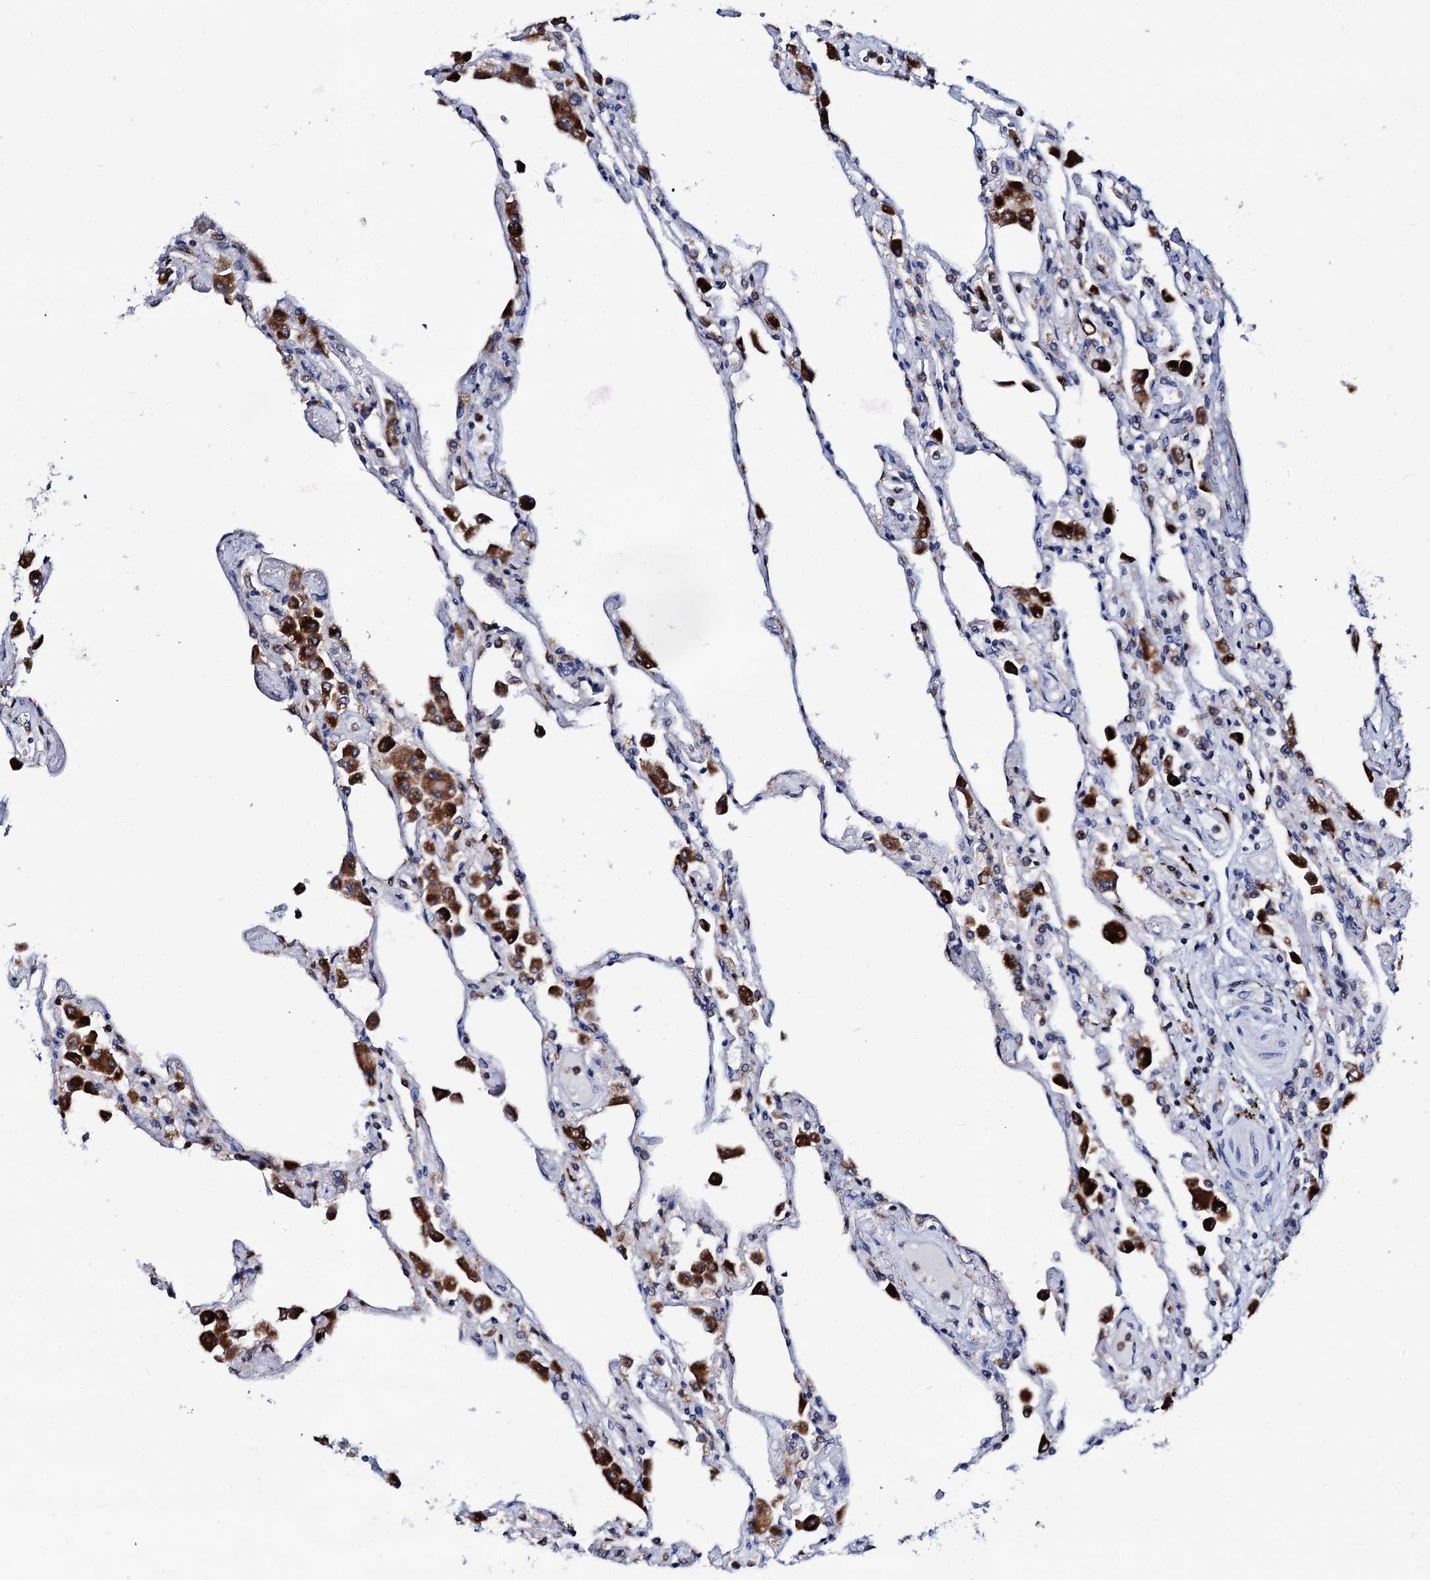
{"staining": {"intensity": "negative", "quantity": "none", "location": "none"}, "tissue": "lung", "cell_type": "Alveolar cells", "image_type": "normal", "snomed": [{"axis": "morphology", "description": "Normal tissue, NOS"}, {"axis": "topography", "description": "Bronchus"}, {"axis": "topography", "description": "Lung"}], "caption": "An immunohistochemistry (IHC) histopathology image of normal lung is shown. There is no staining in alveolar cells of lung.", "gene": "TCIRG1", "patient": {"sex": "female", "age": 49}}